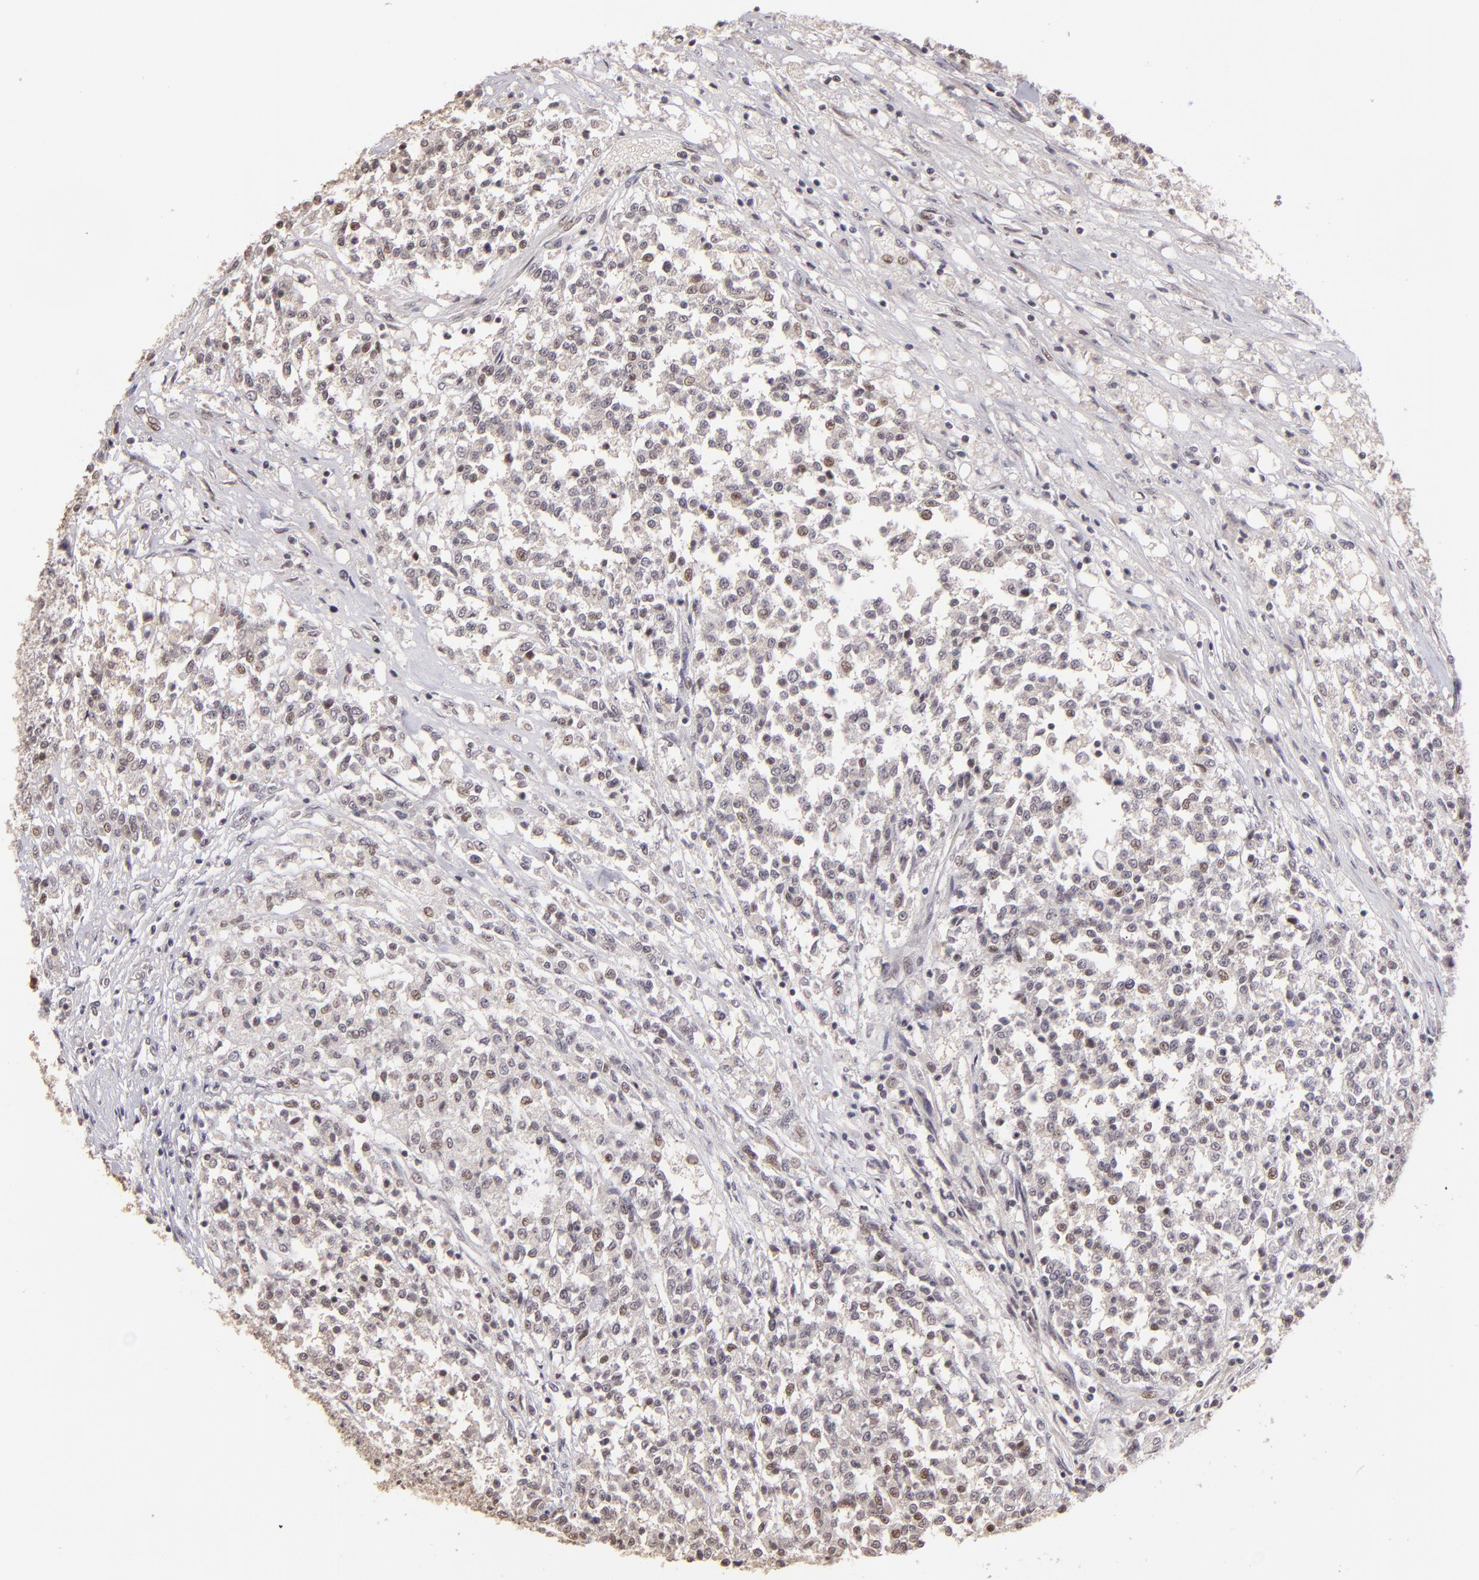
{"staining": {"intensity": "weak", "quantity": "<25%", "location": "nuclear"}, "tissue": "testis cancer", "cell_type": "Tumor cells", "image_type": "cancer", "snomed": [{"axis": "morphology", "description": "Seminoma, NOS"}, {"axis": "topography", "description": "Testis"}], "caption": "Tumor cells show no significant positivity in testis cancer (seminoma).", "gene": "RARB", "patient": {"sex": "male", "age": 59}}